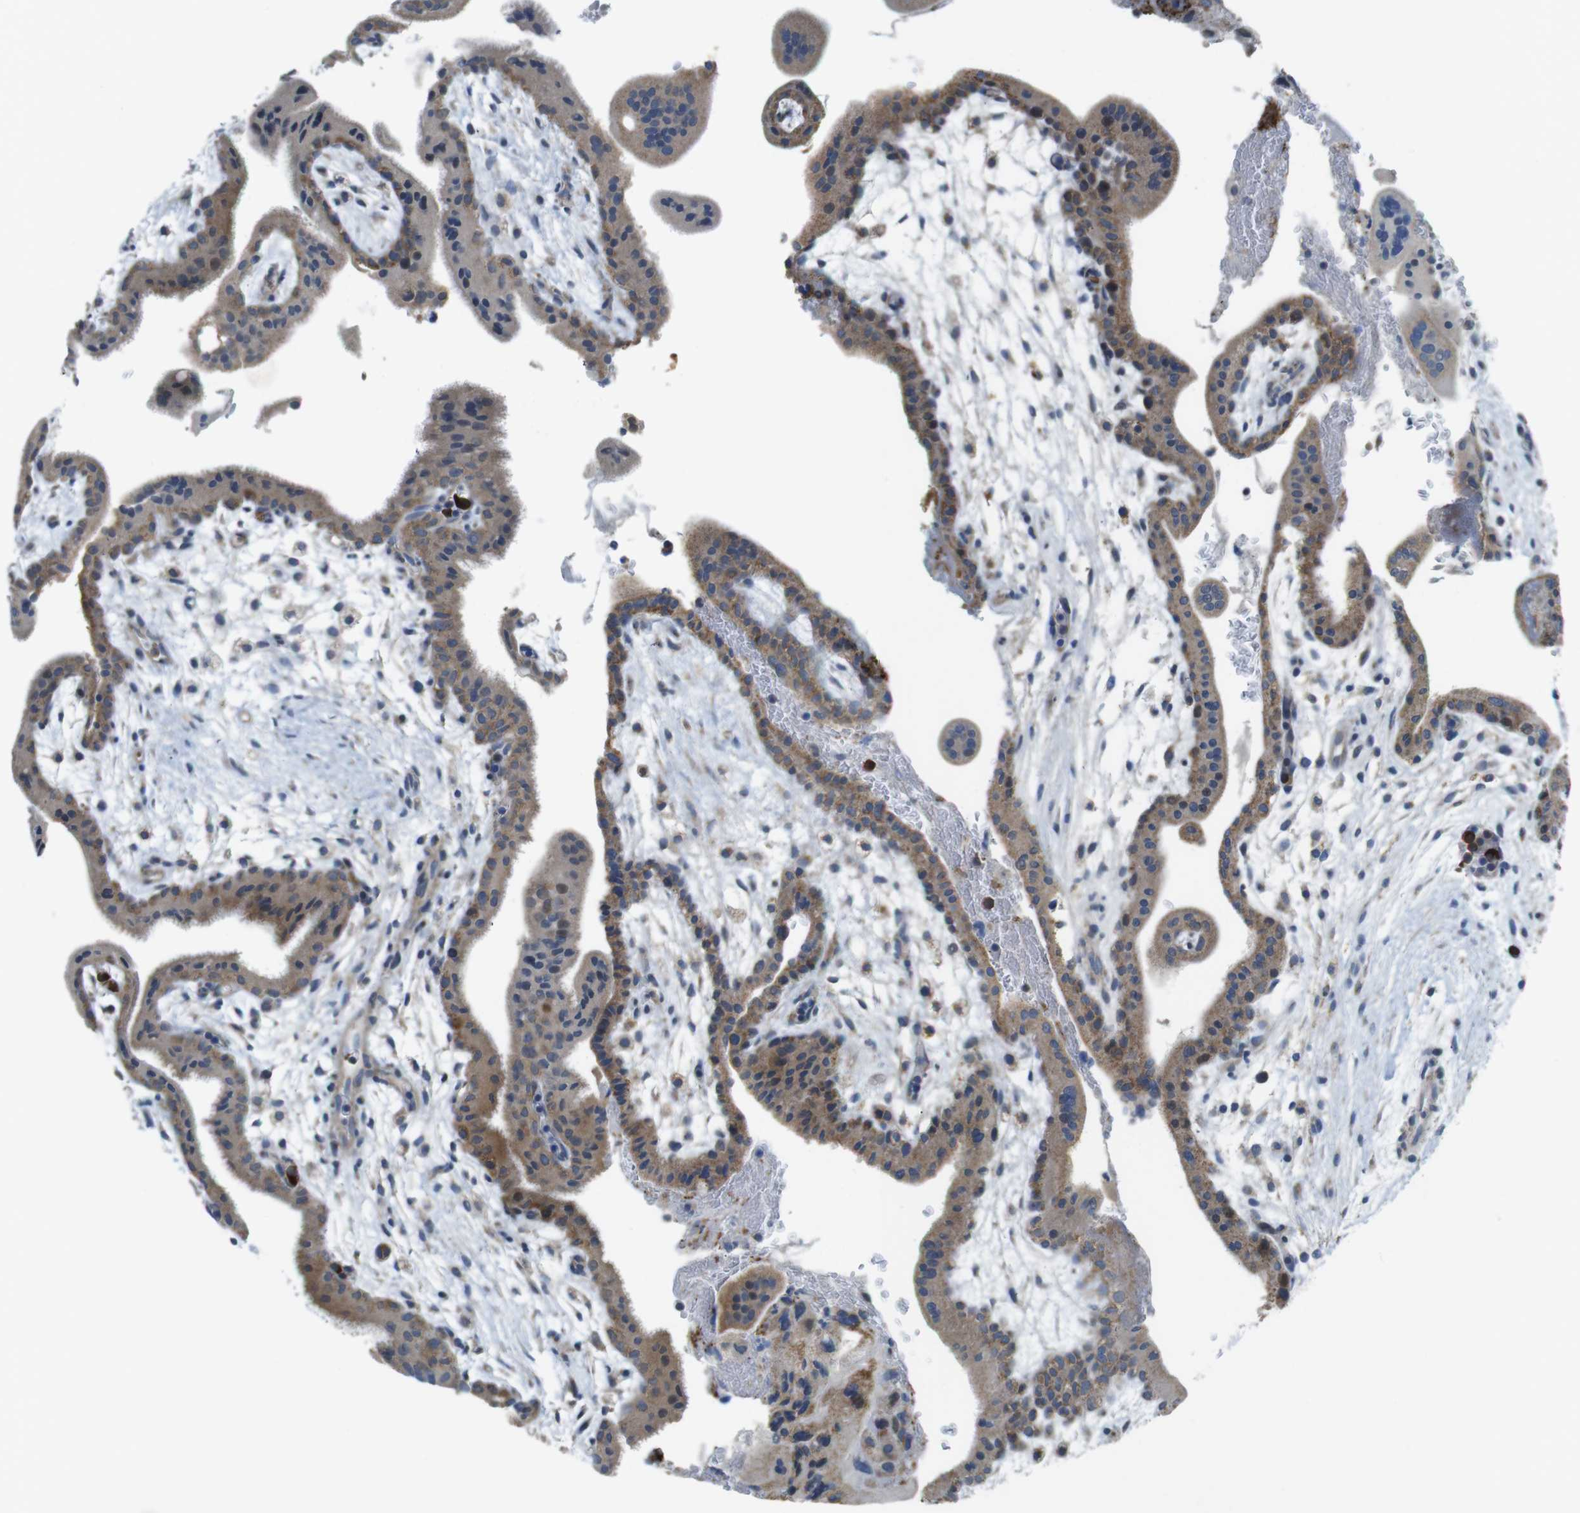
{"staining": {"intensity": "weak", "quantity": "25%-75%", "location": "nuclear"}, "tissue": "placenta", "cell_type": "Decidual cells", "image_type": "normal", "snomed": [{"axis": "morphology", "description": "Normal tissue, NOS"}, {"axis": "topography", "description": "Placenta"}], "caption": "Protein staining by IHC exhibits weak nuclear expression in approximately 25%-75% of decidual cells in unremarkable placenta.", "gene": "MARCHF1", "patient": {"sex": "female", "age": 35}}